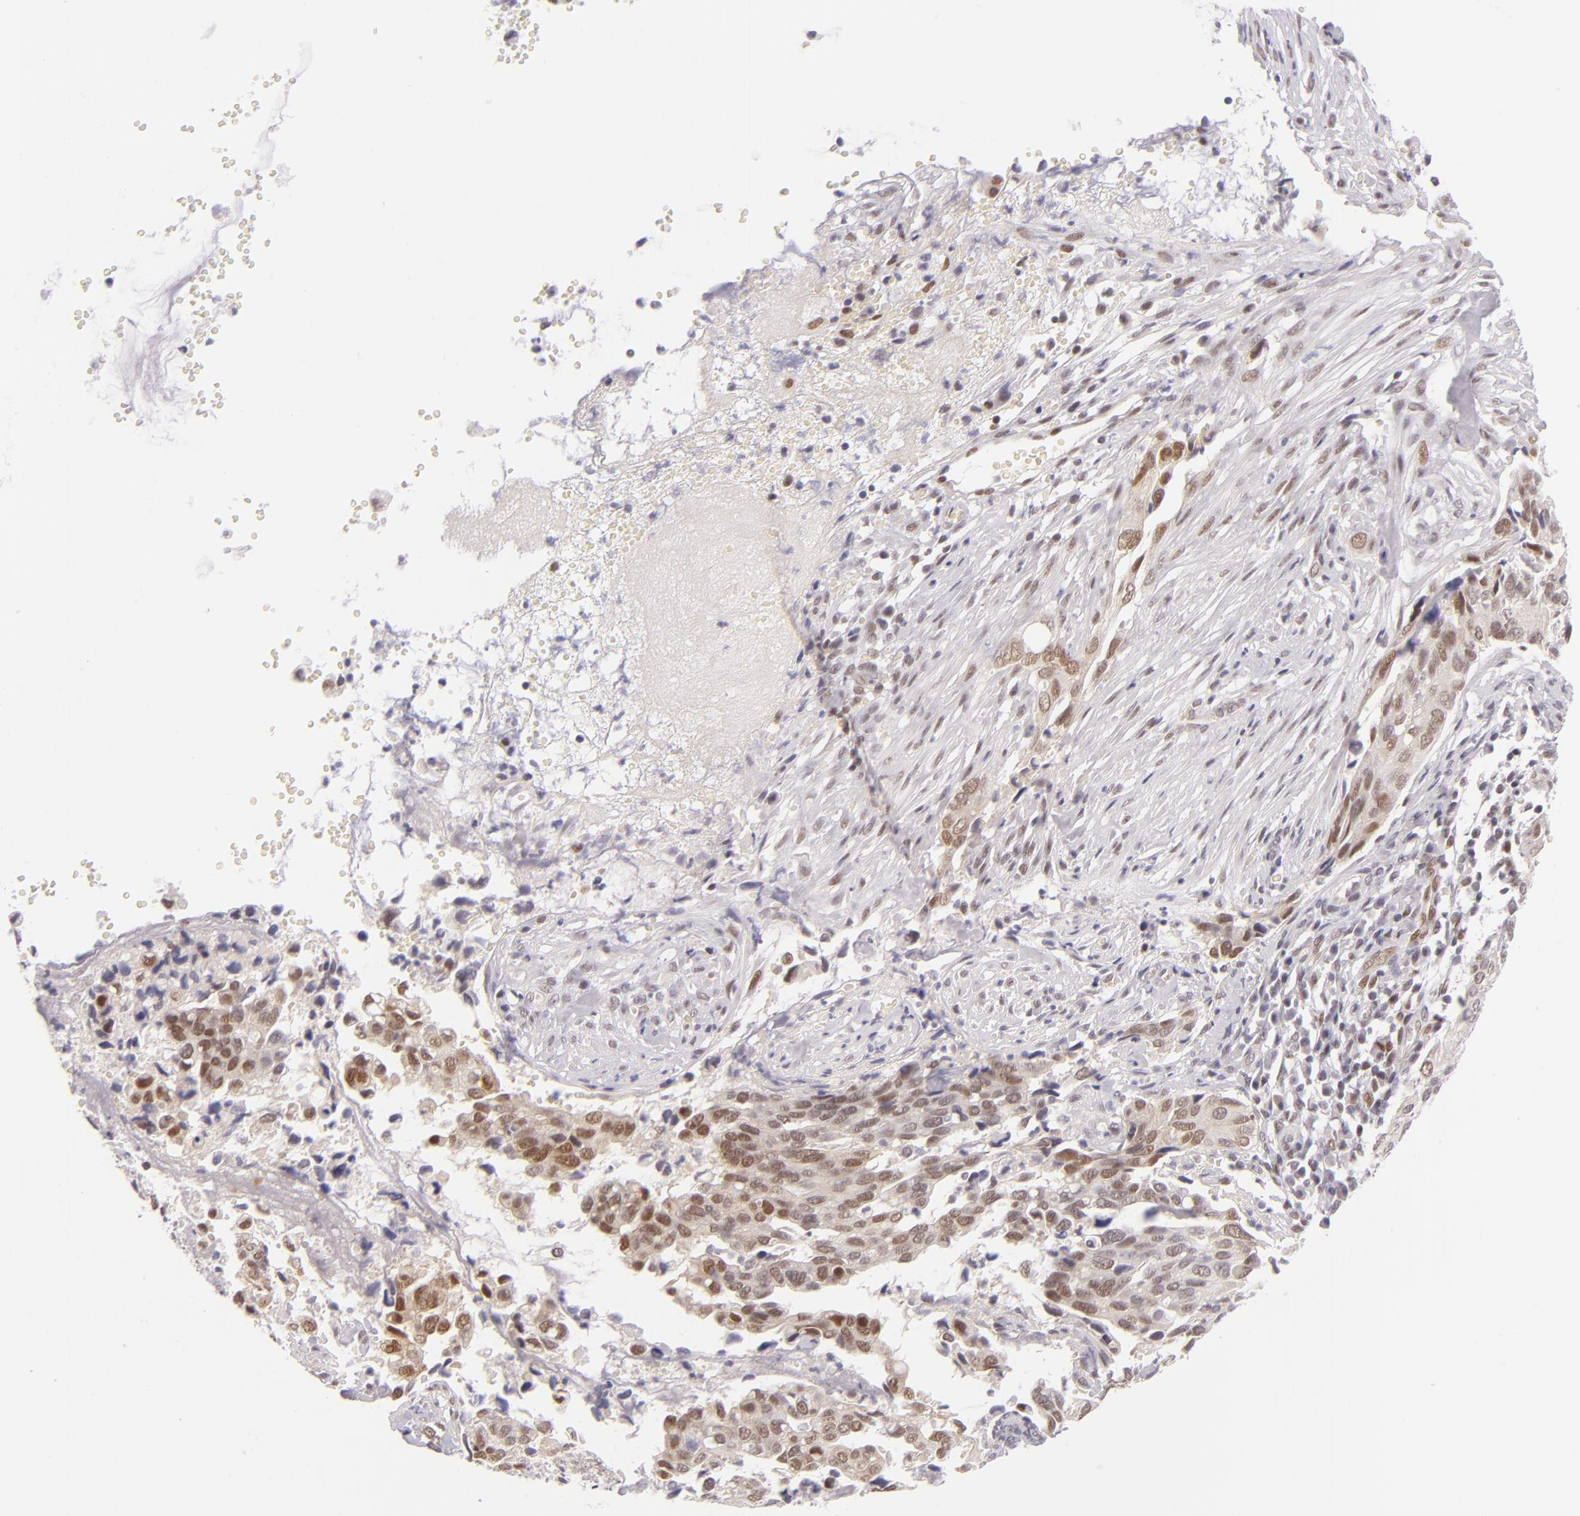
{"staining": {"intensity": "moderate", "quantity": ">75%", "location": "cytoplasmic/membranous,nuclear"}, "tissue": "cervical cancer", "cell_type": "Tumor cells", "image_type": "cancer", "snomed": [{"axis": "morphology", "description": "Normal tissue, NOS"}, {"axis": "morphology", "description": "Squamous cell carcinoma, NOS"}, {"axis": "topography", "description": "Cervix"}], "caption": "IHC photomicrograph of neoplastic tissue: human squamous cell carcinoma (cervical) stained using immunohistochemistry reveals medium levels of moderate protein expression localized specifically in the cytoplasmic/membranous and nuclear of tumor cells, appearing as a cytoplasmic/membranous and nuclear brown color.", "gene": "BCL3", "patient": {"sex": "female", "age": 45}}